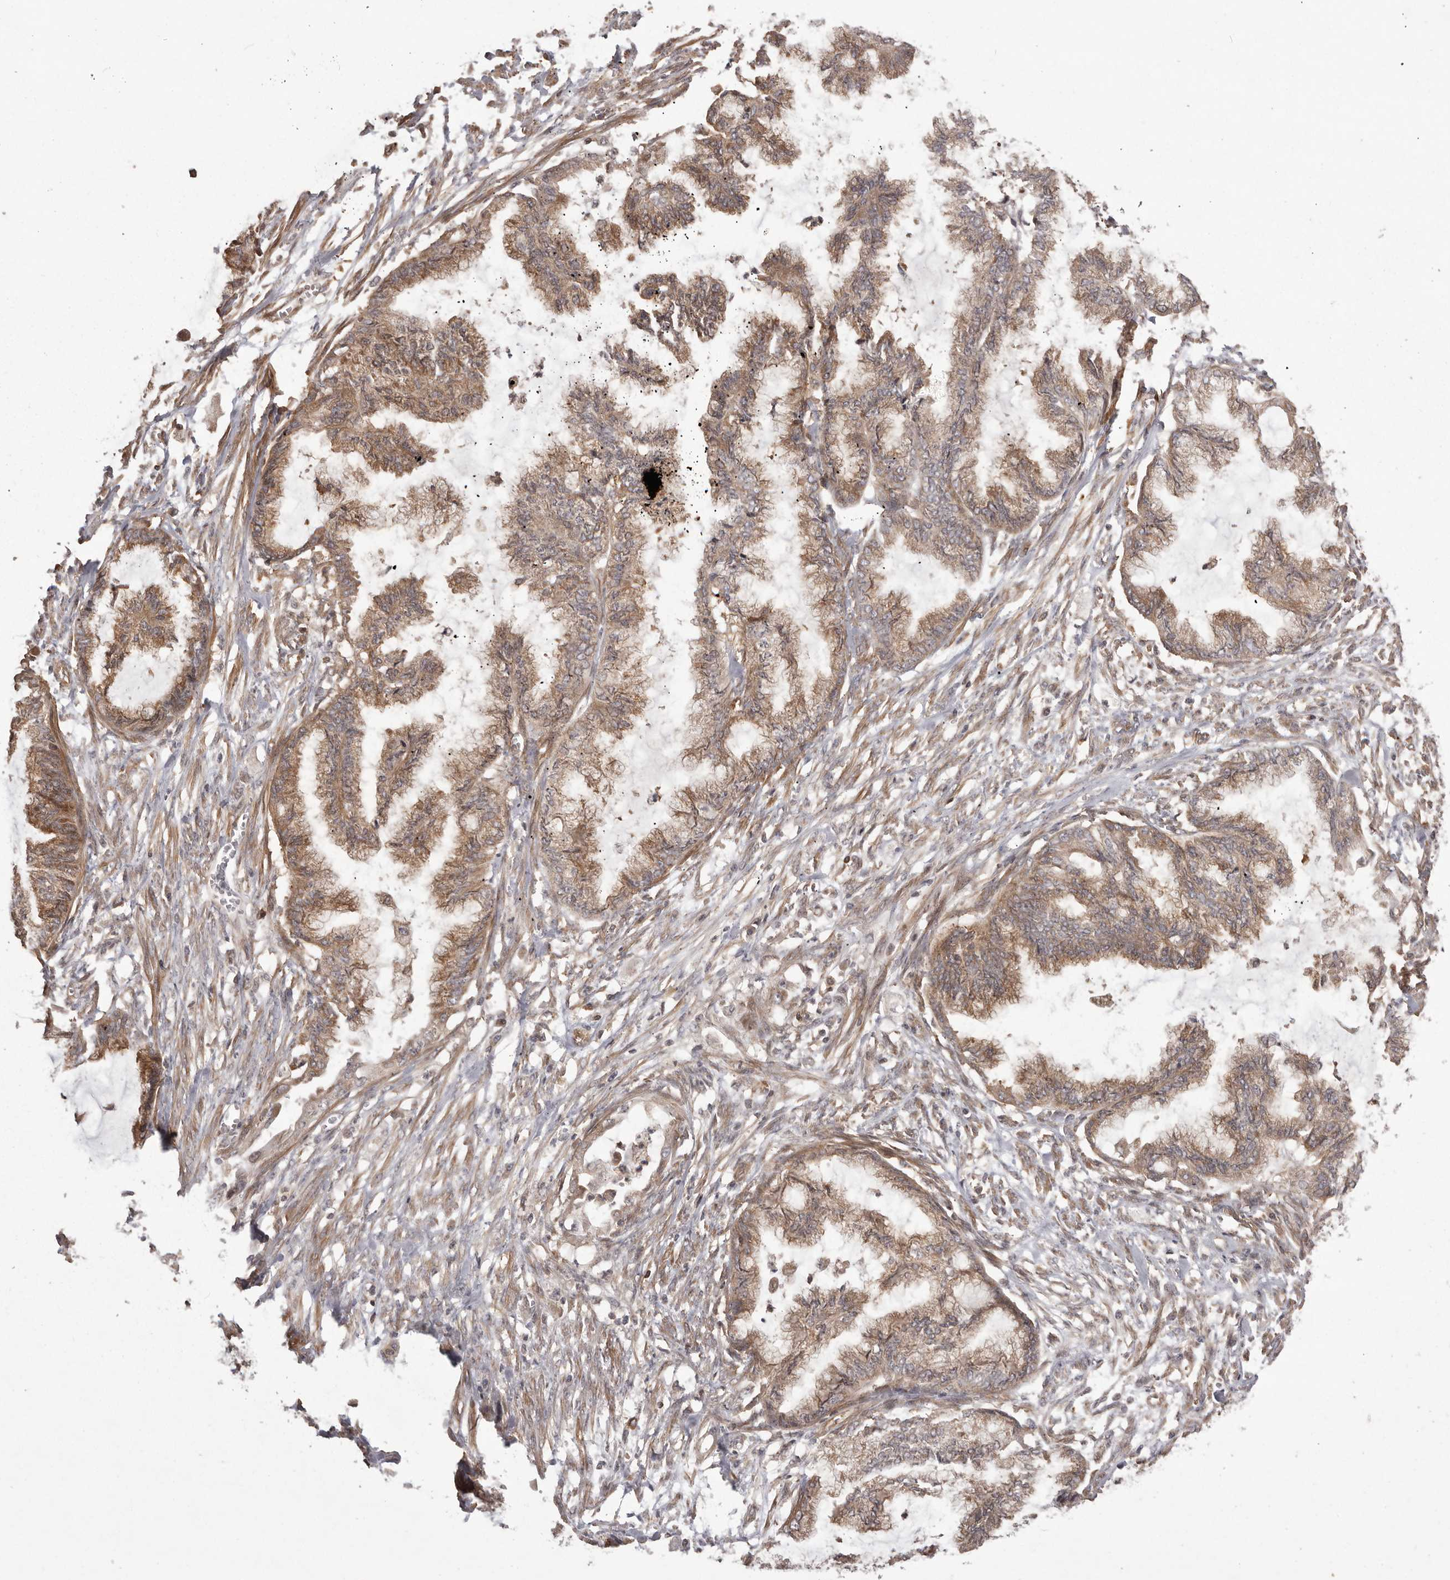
{"staining": {"intensity": "moderate", "quantity": ">75%", "location": "cytoplasmic/membranous"}, "tissue": "endometrial cancer", "cell_type": "Tumor cells", "image_type": "cancer", "snomed": [{"axis": "morphology", "description": "Adenocarcinoma, NOS"}, {"axis": "topography", "description": "Endometrium"}], "caption": "An immunohistochemistry micrograph of tumor tissue is shown. Protein staining in brown shows moderate cytoplasmic/membranous positivity in adenocarcinoma (endometrial) within tumor cells.", "gene": "NFKBIA", "patient": {"sex": "female", "age": 86}}